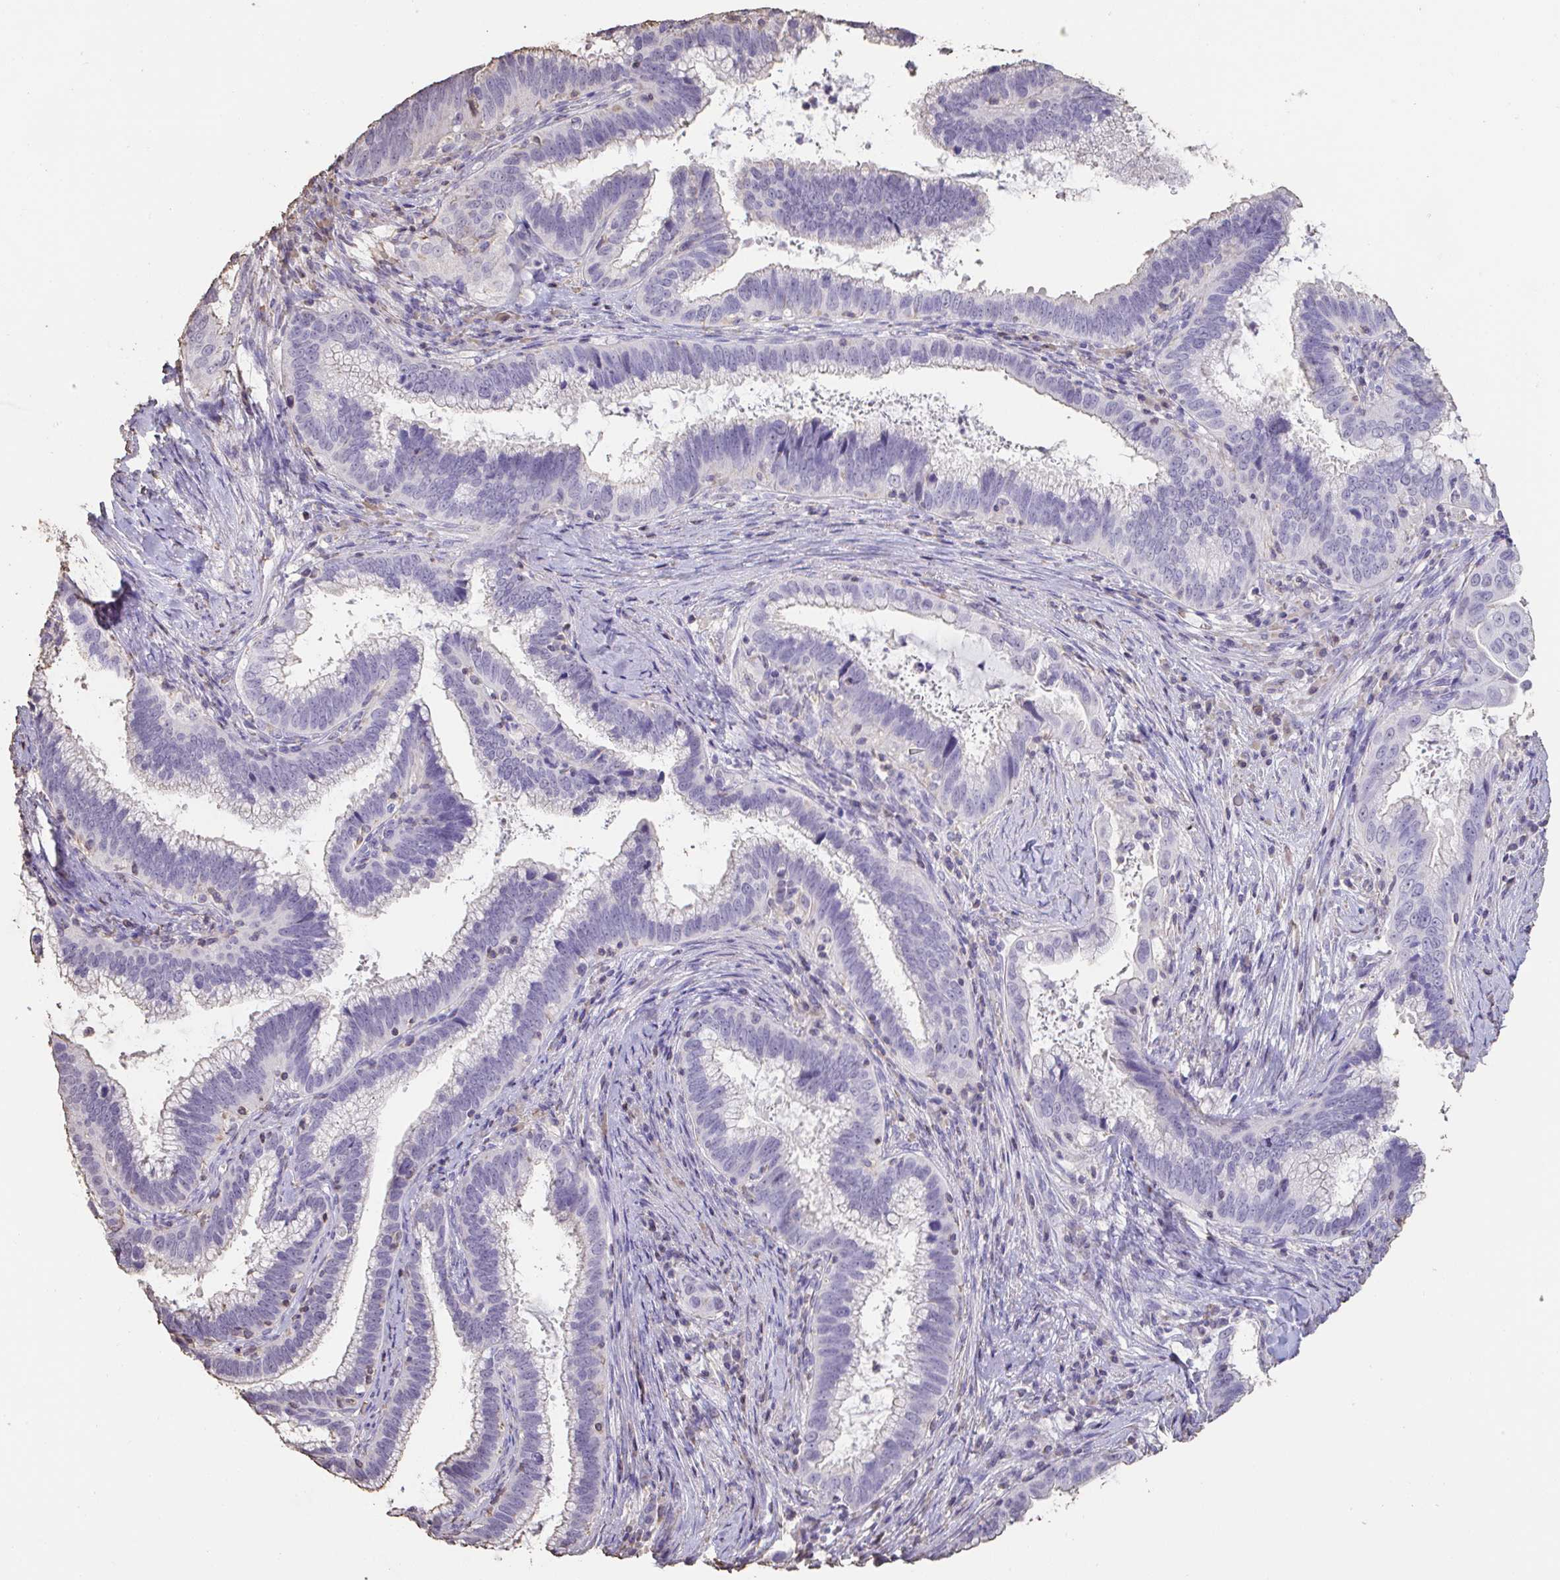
{"staining": {"intensity": "negative", "quantity": "none", "location": "none"}, "tissue": "cervical cancer", "cell_type": "Tumor cells", "image_type": "cancer", "snomed": [{"axis": "morphology", "description": "Adenocarcinoma, NOS"}, {"axis": "topography", "description": "Cervix"}], "caption": "This is an immunohistochemistry (IHC) micrograph of cervical adenocarcinoma. There is no staining in tumor cells.", "gene": "IL23R", "patient": {"sex": "female", "age": 56}}